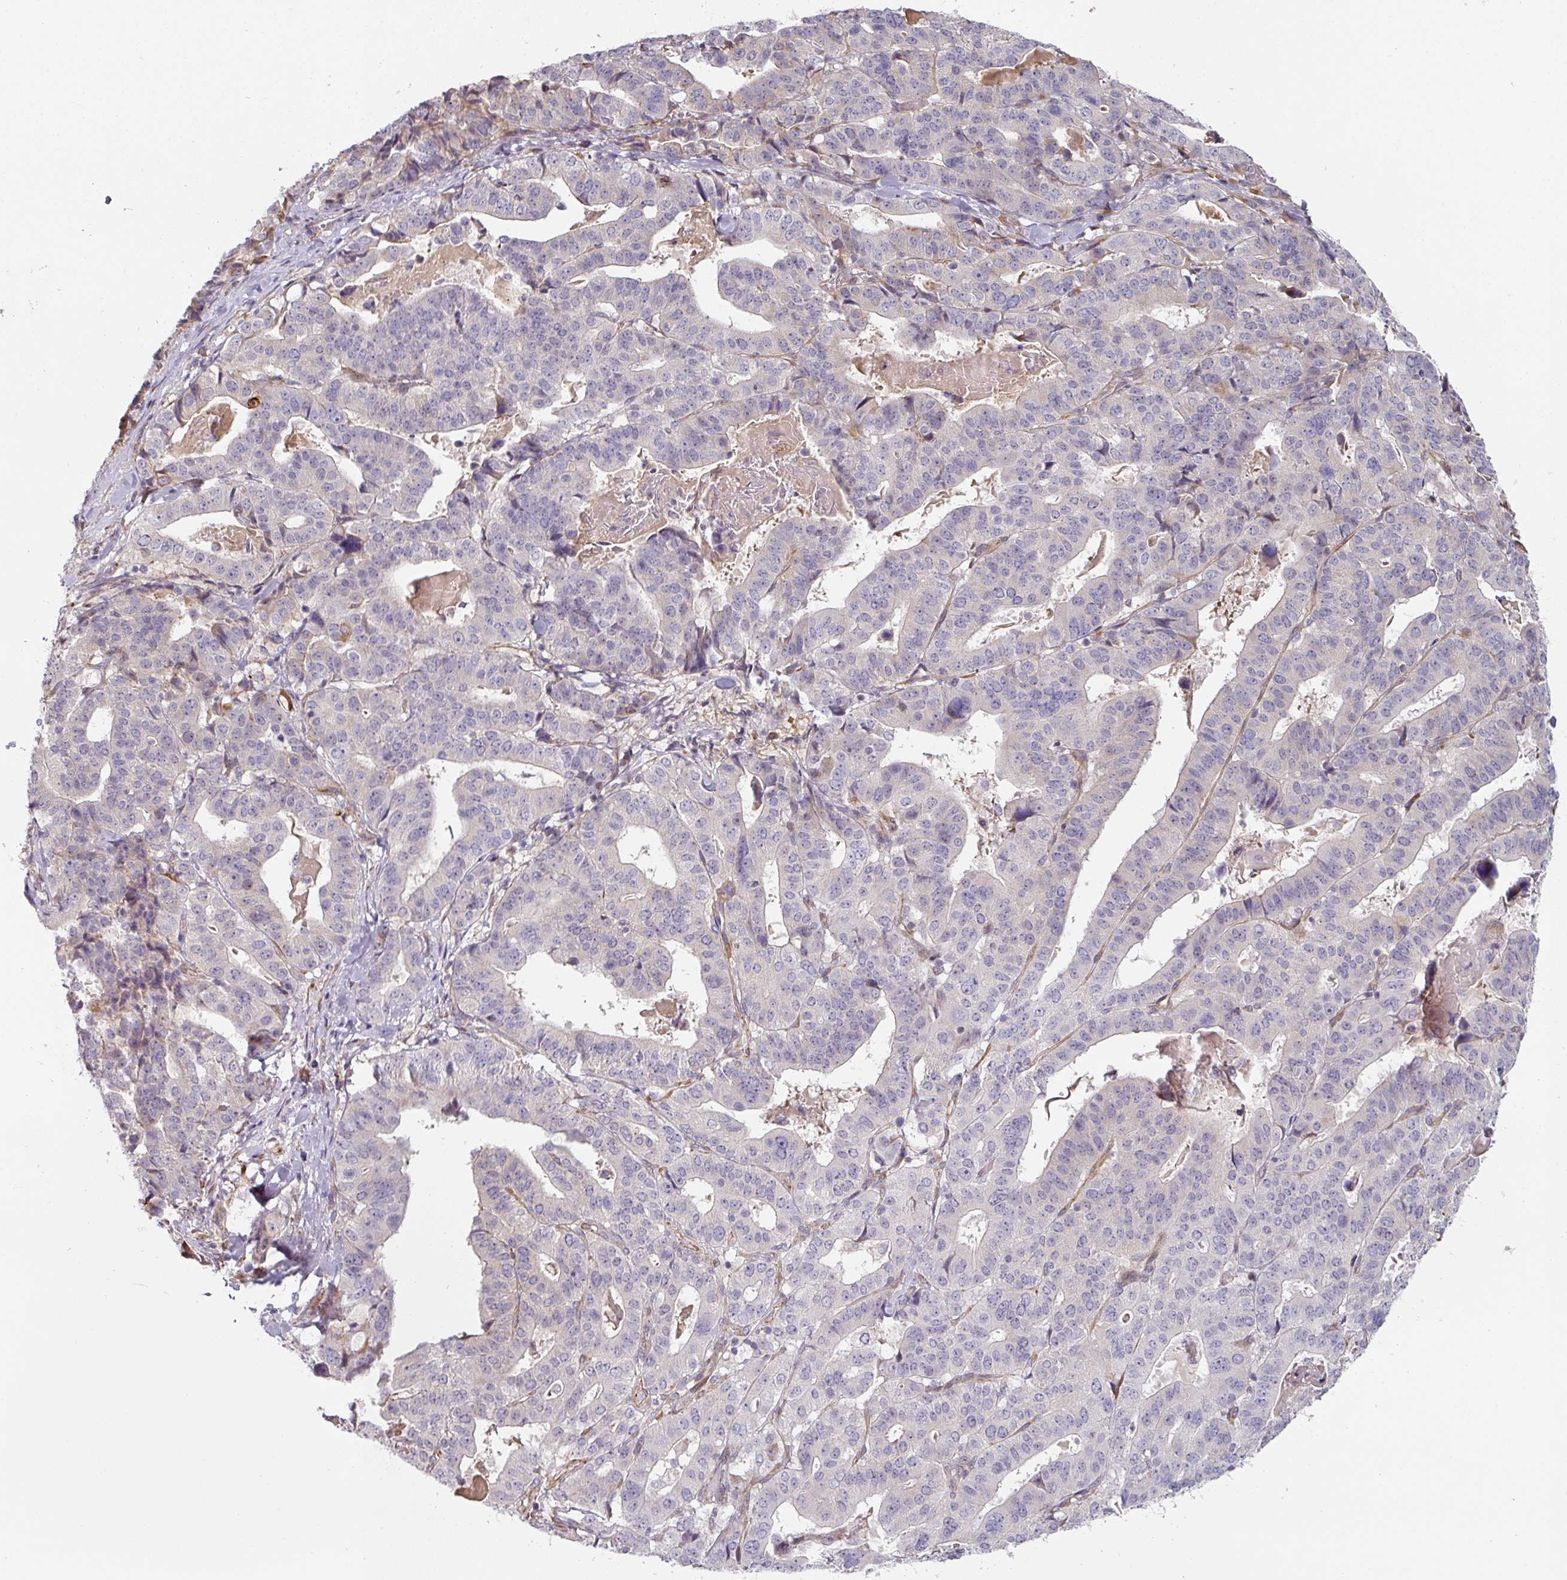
{"staining": {"intensity": "negative", "quantity": "none", "location": "none"}, "tissue": "stomach cancer", "cell_type": "Tumor cells", "image_type": "cancer", "snomed": [{"axis": "morphology", "description": "Adenocarcinoma, NOS"}, {"axis": "topography", "description": "Stomach"}], "caption": "Stomach adenocarcinoma stained for a protein using immunohistochemistry exhibits no staining tumor cells.", "gene": "CEP78", "patient": {"sex": "male", "age": 48}}